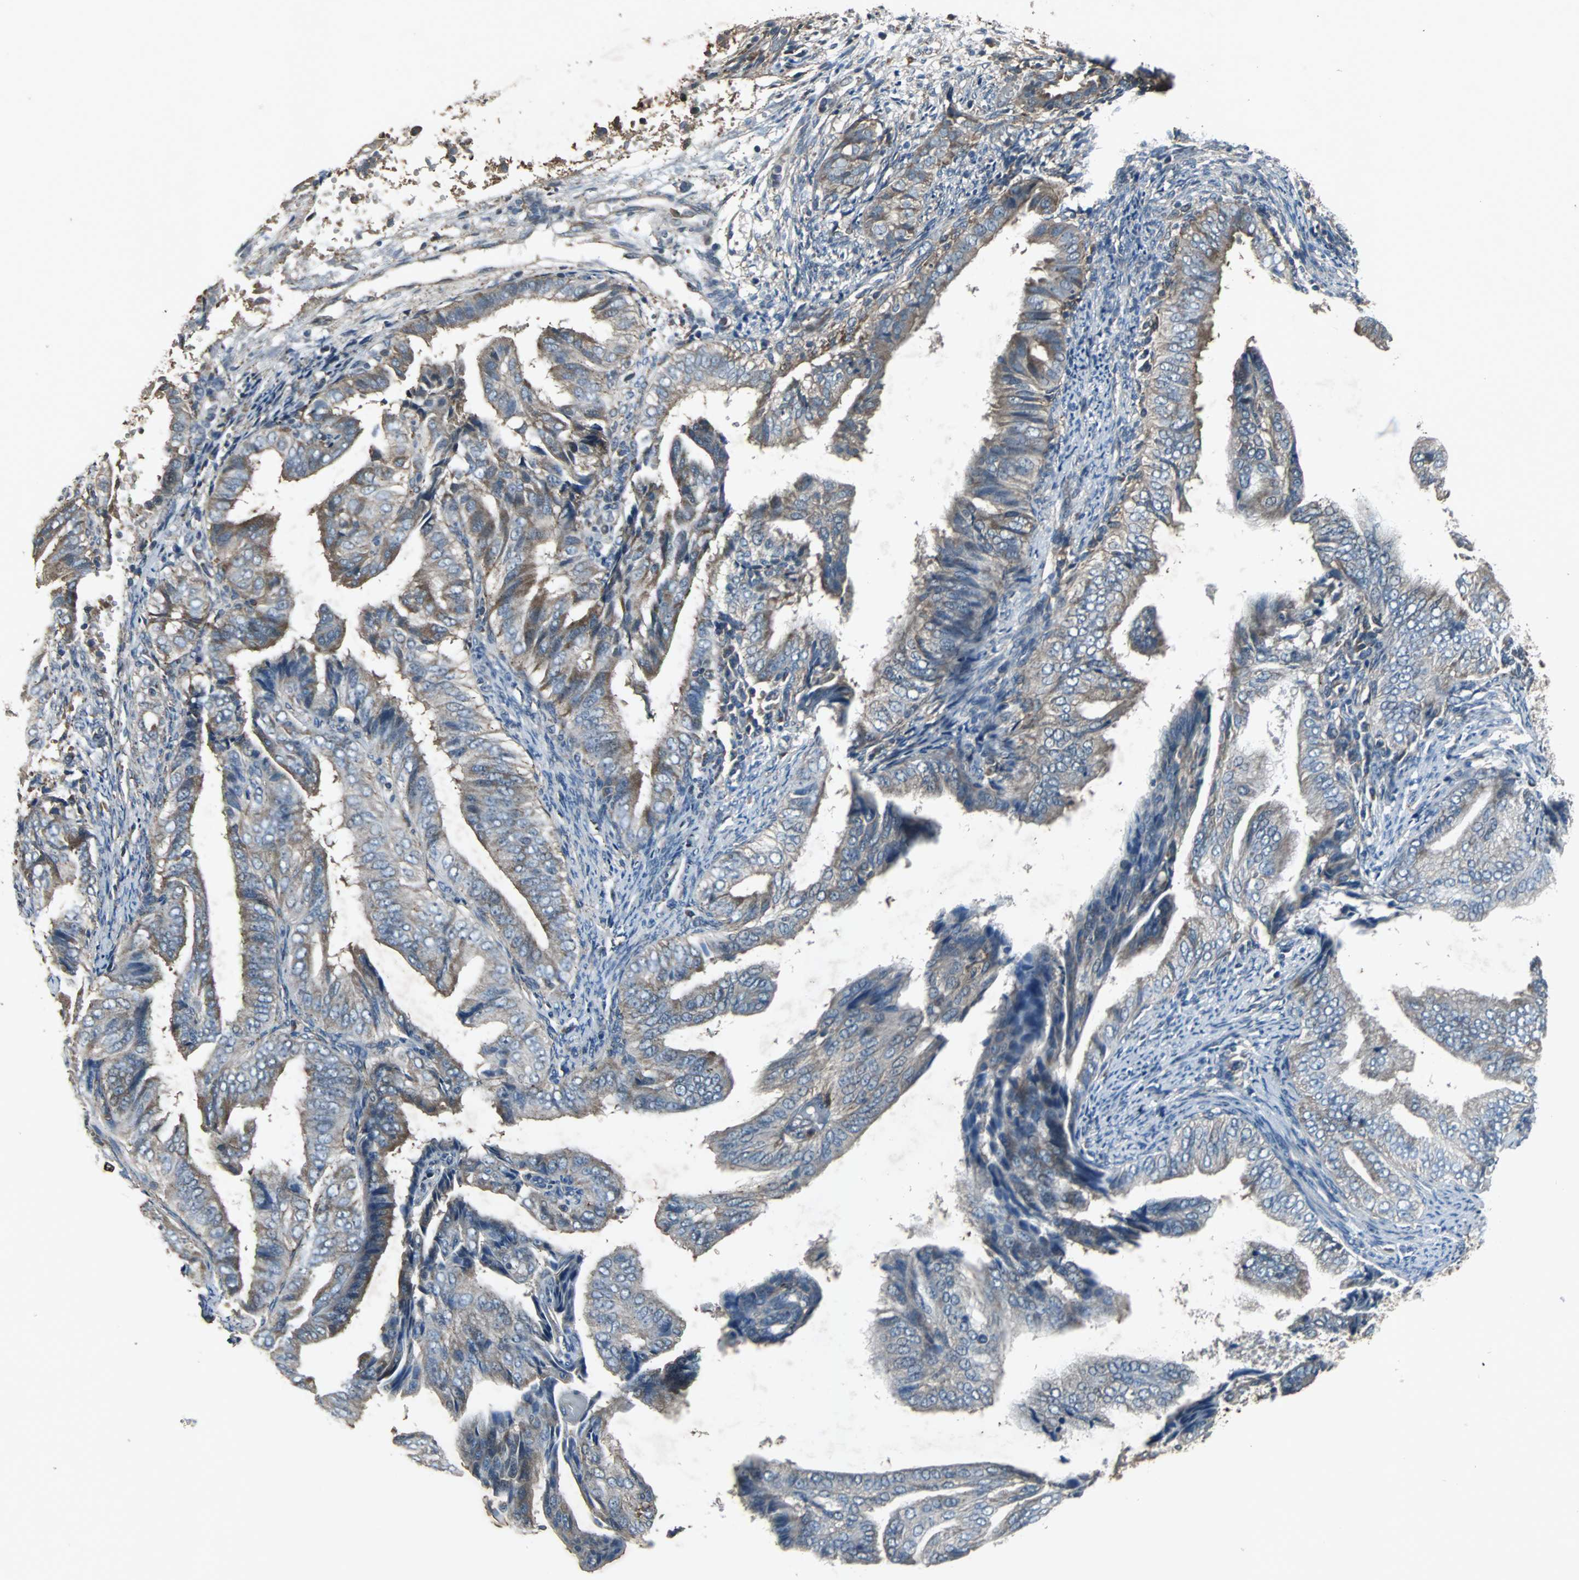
{"staining": {"intensity": "weak", "quantity": "25%-75%", "location": "cytoplasmic/membranous"}, "tissue": "endometrial cancer", "cell_type": "Tumor cells", "image_type": "cancer", "snomed": [{"axis": "morphology", "description": "Adenocarcinoma, NOS"}, {"axis": "topography", "description": "Endometrium"}], "caption": "This histopathology image exhibits immunohistochemistry staining of endometrial adenocarcinoma, with low weak cytoplasmic/membranous expression in about 25%-75% of tumor cells.", "gene": "SOS1", "patient": {"sex": "female", "age": 58}}